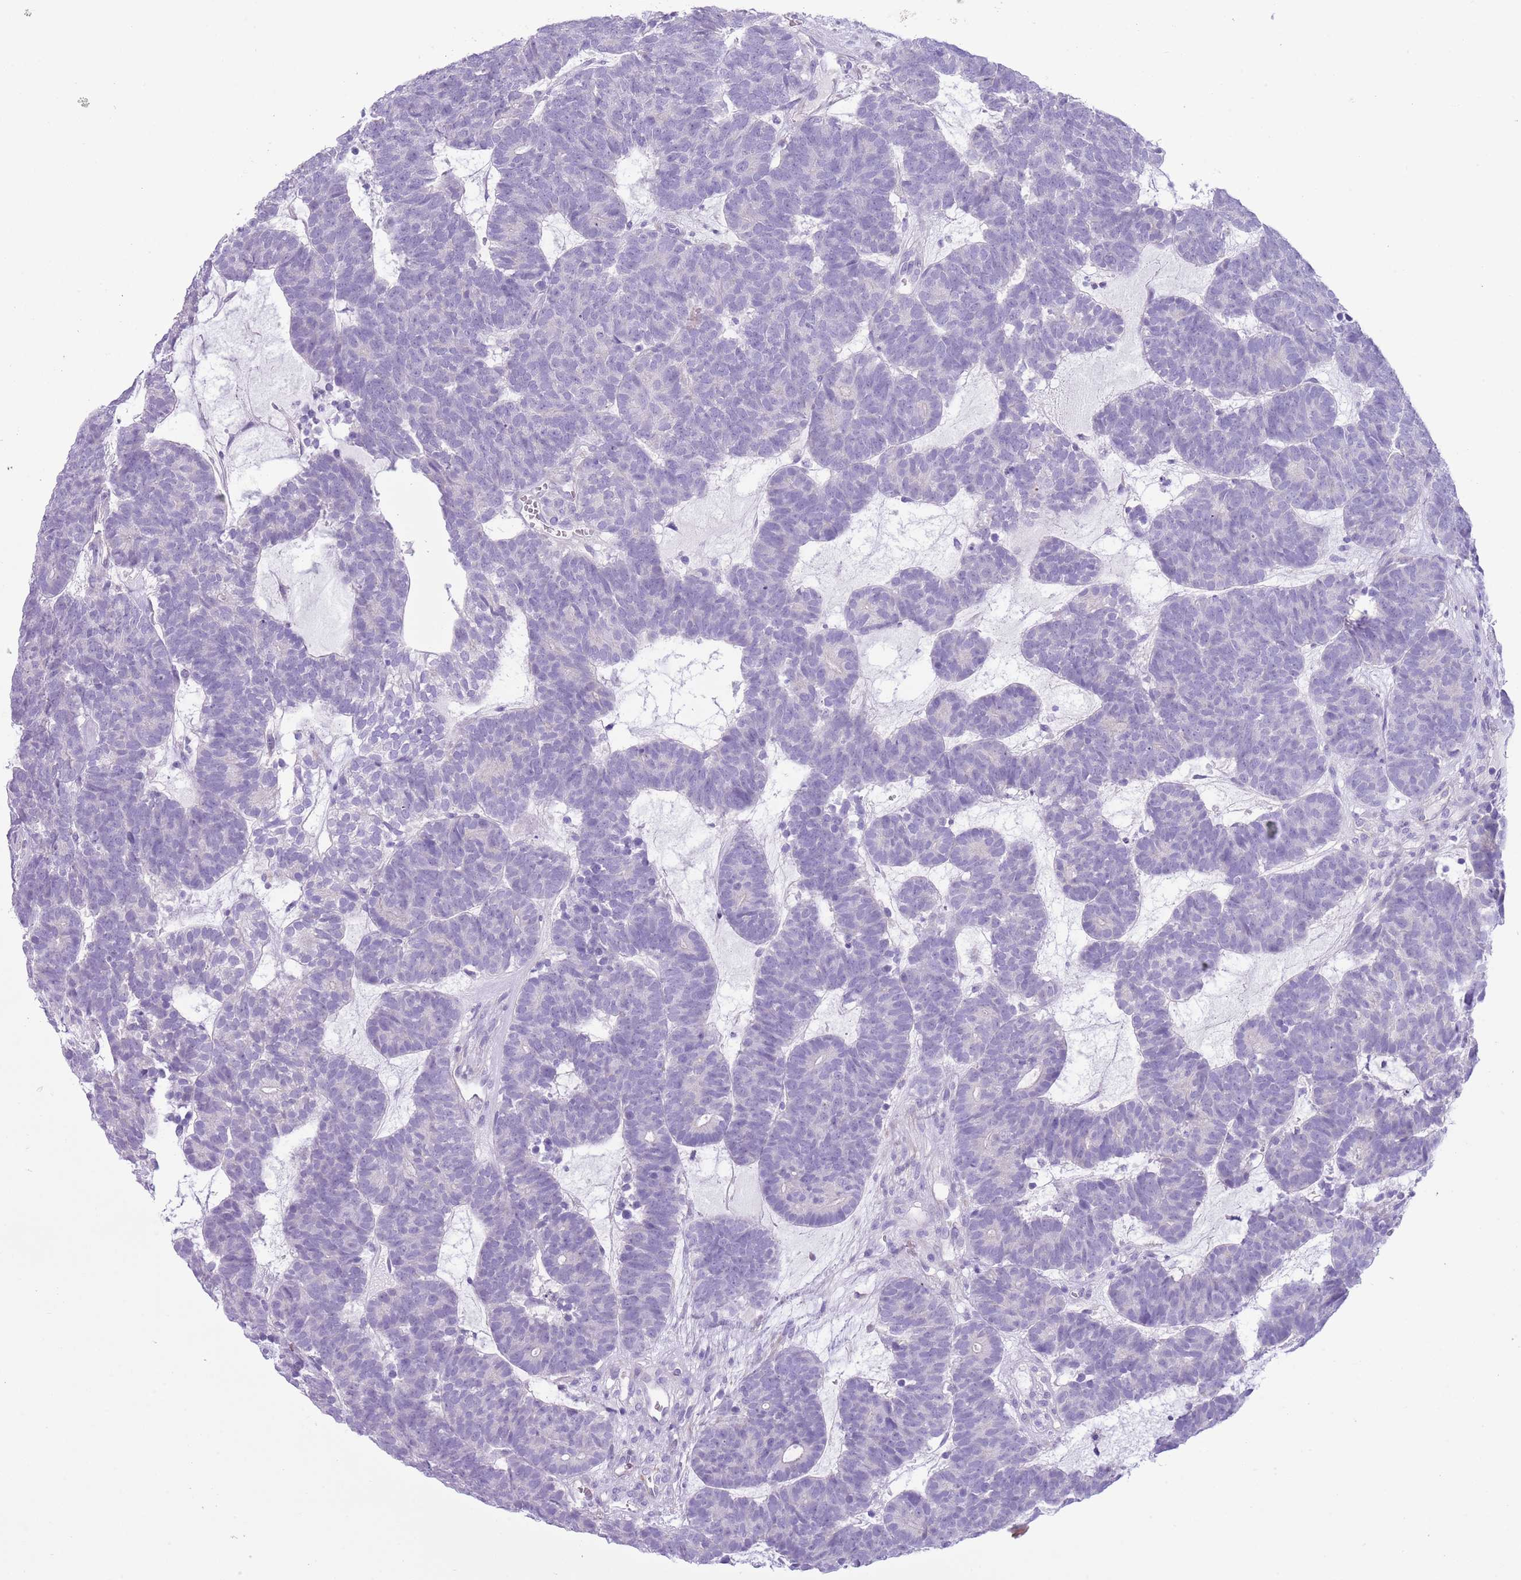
{"staining": {"intensity": "negative", "quantity": "none", "location": "none"}, "tissue": "head and neck cancer", "cell_type": "Tumor cells", "image_type": "cancer", "snomed": [{"axis": "morphology", "description": "Adenocarcinoma, NOS"}, {"axis": "topography", "description": "Head-Neck"}], "caption": "This is an immunohistochemistry image of adenocarcinoma (head and neck). There is no staining in tumor cells.", "gene": "OR6M1", "patient": {"sex": "female", "age": 81}}